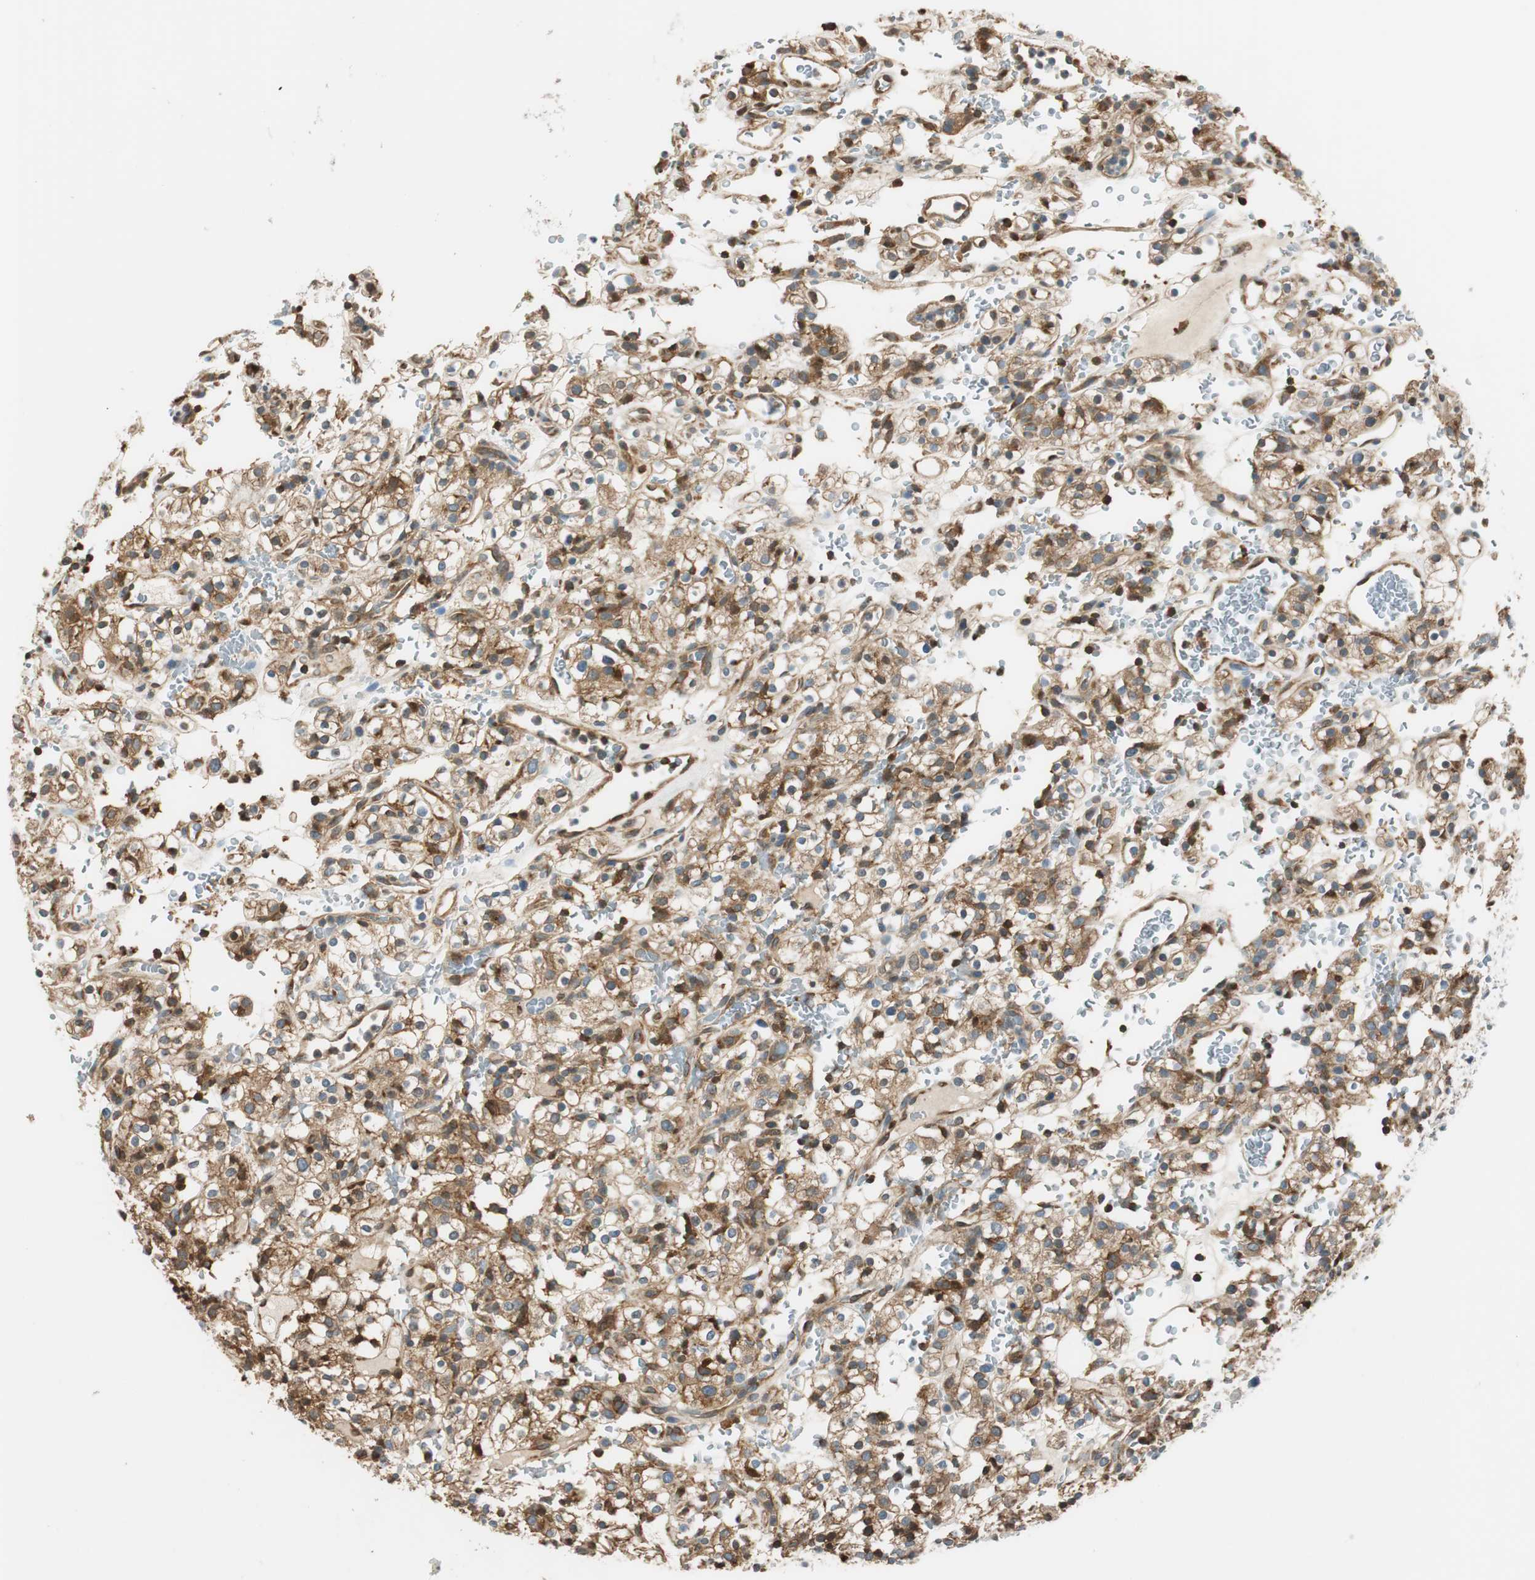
{"staining": {"intensity": "moderate", "quantity": ">75%", "location": "cytoplasmic/membranous"}, "tissue": "renal cancer", "cell_type": "Tumor cells", "image_type": "cancer", "snomed": [{"axis": "morphology", "description": "Normal tissue, NOS"}, {"axis": "morphology", "description": "Adenocarcinoma, NOS"}, {"axis": "topography", "description": "Kidney"}], "caption": "Immunohistochemical staining of renal cancer shows medium levels of moderate cytoplasmic/membranous expression in about >75% of tumor cells.", "gene": "PI4K2B", "patient": {"sex": "female", "age": 72}}